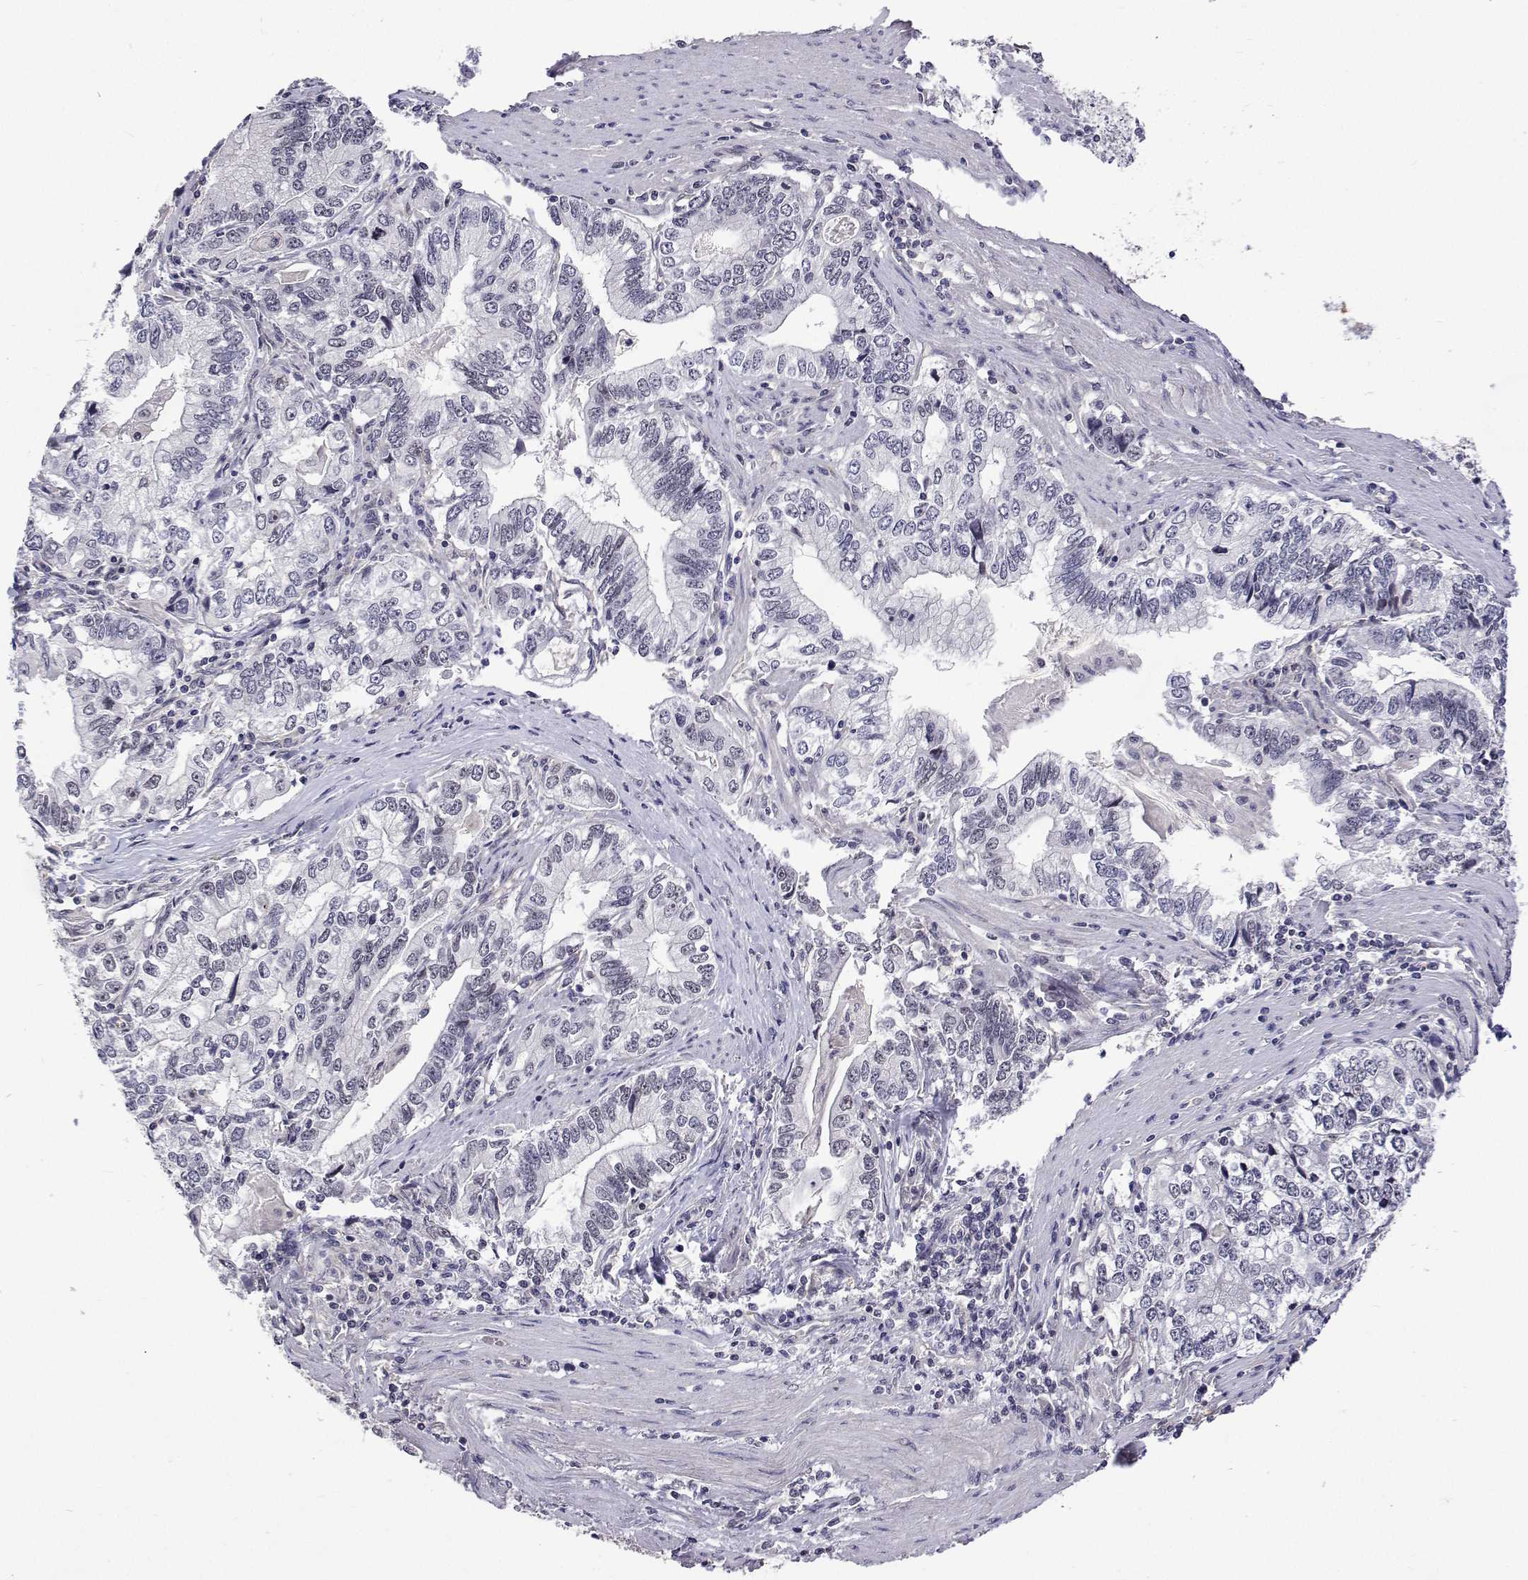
{"staining": {"intensity": "negative", "quantity": "none", "location": "none"}, "tissue": "stomach cancer", "cell_type": "Tumor cells", "image_type": "cancer", "snomed": [{"axis": "morphology", "description": "Adenocarcinoma, NOS"}, {"axis": "topography", "description": "Stomach, lower"}], "caption": "Immunohistochemistry (IHC) micrograph of neoplastic tissue: human stomach adenocarcinoma stained with DAB reveals no significant protein staining in tumor cells.", "gene": "NHP2", "patient": {"sex": "female", "age": 72}}